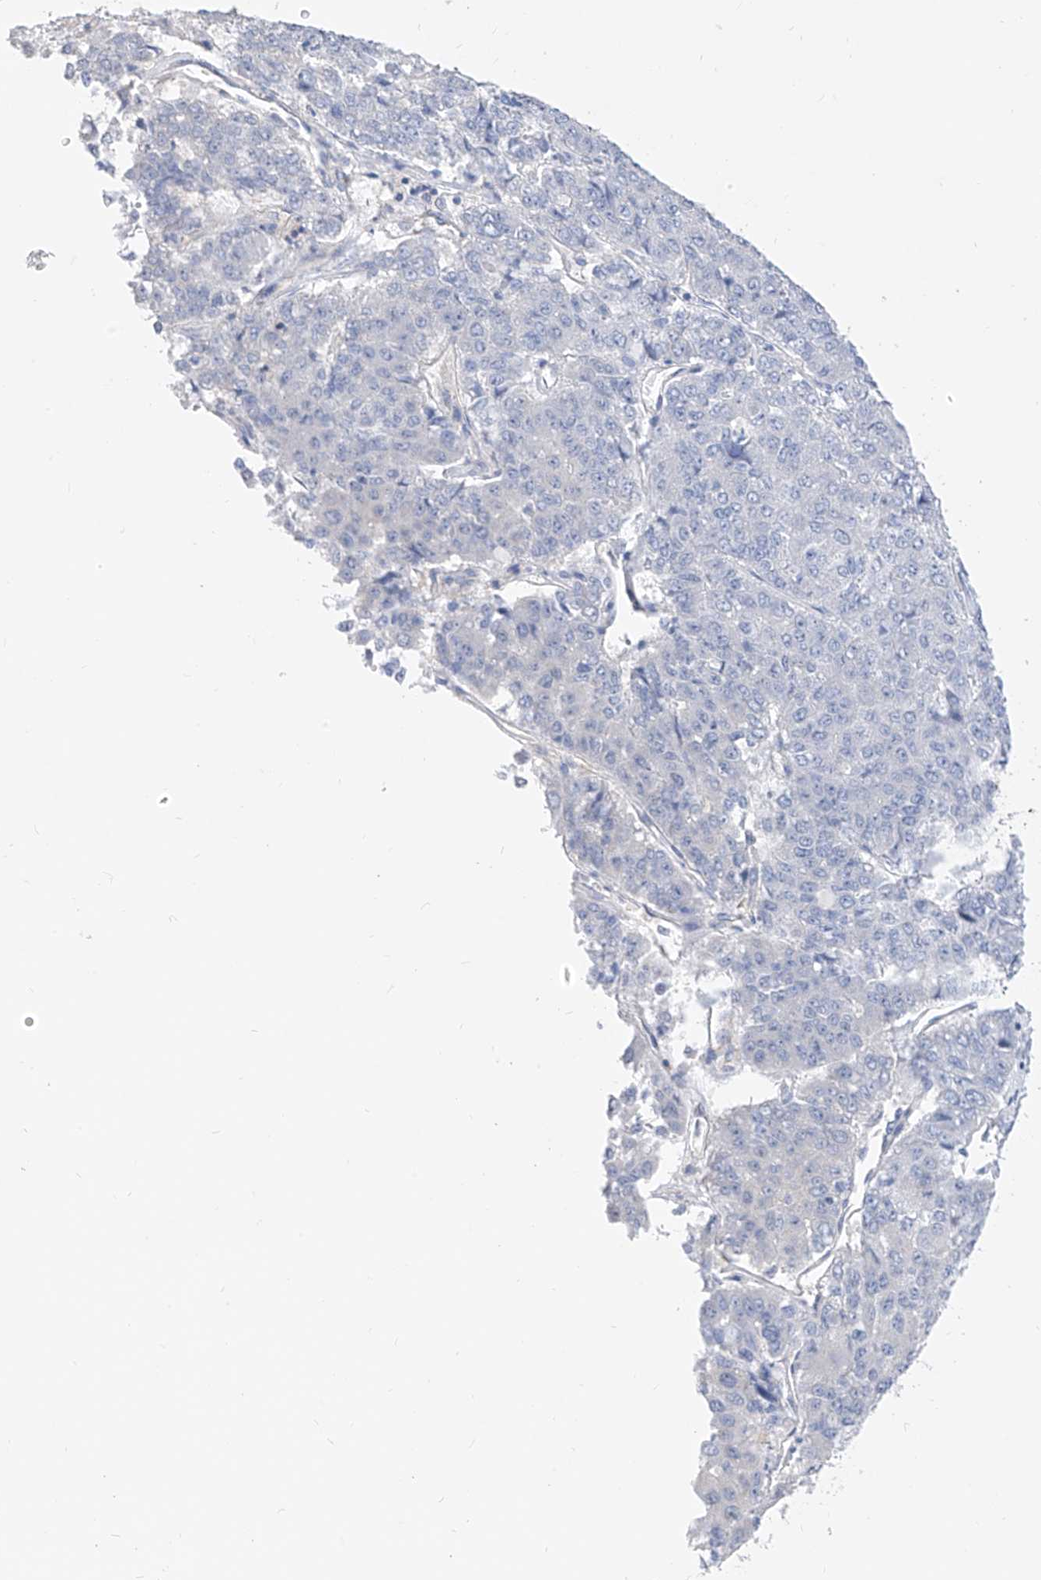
{"staining": {"intensity": "negative", "quantity": "none", "location": "none"}, "tissue": "pancreatic cancer", "cell_type": "Tumor cells", "image_type": "cancer", "snomed": [{"axis": "morphology", "description": "Adenocarcinoma, NOS"}, {"axis": "topography", "description": "Pancreas"}], "caption": "There is no significant expression in tumor cells of pancreatic cancer (adenocarcinoma). (Stains: DAB IHC with hematoxylin counter stain, Microscopy: brightfield microscopy at high magnification).", "gene": "ZZEF1", "patient": {"sex": "male", "age": 50}}